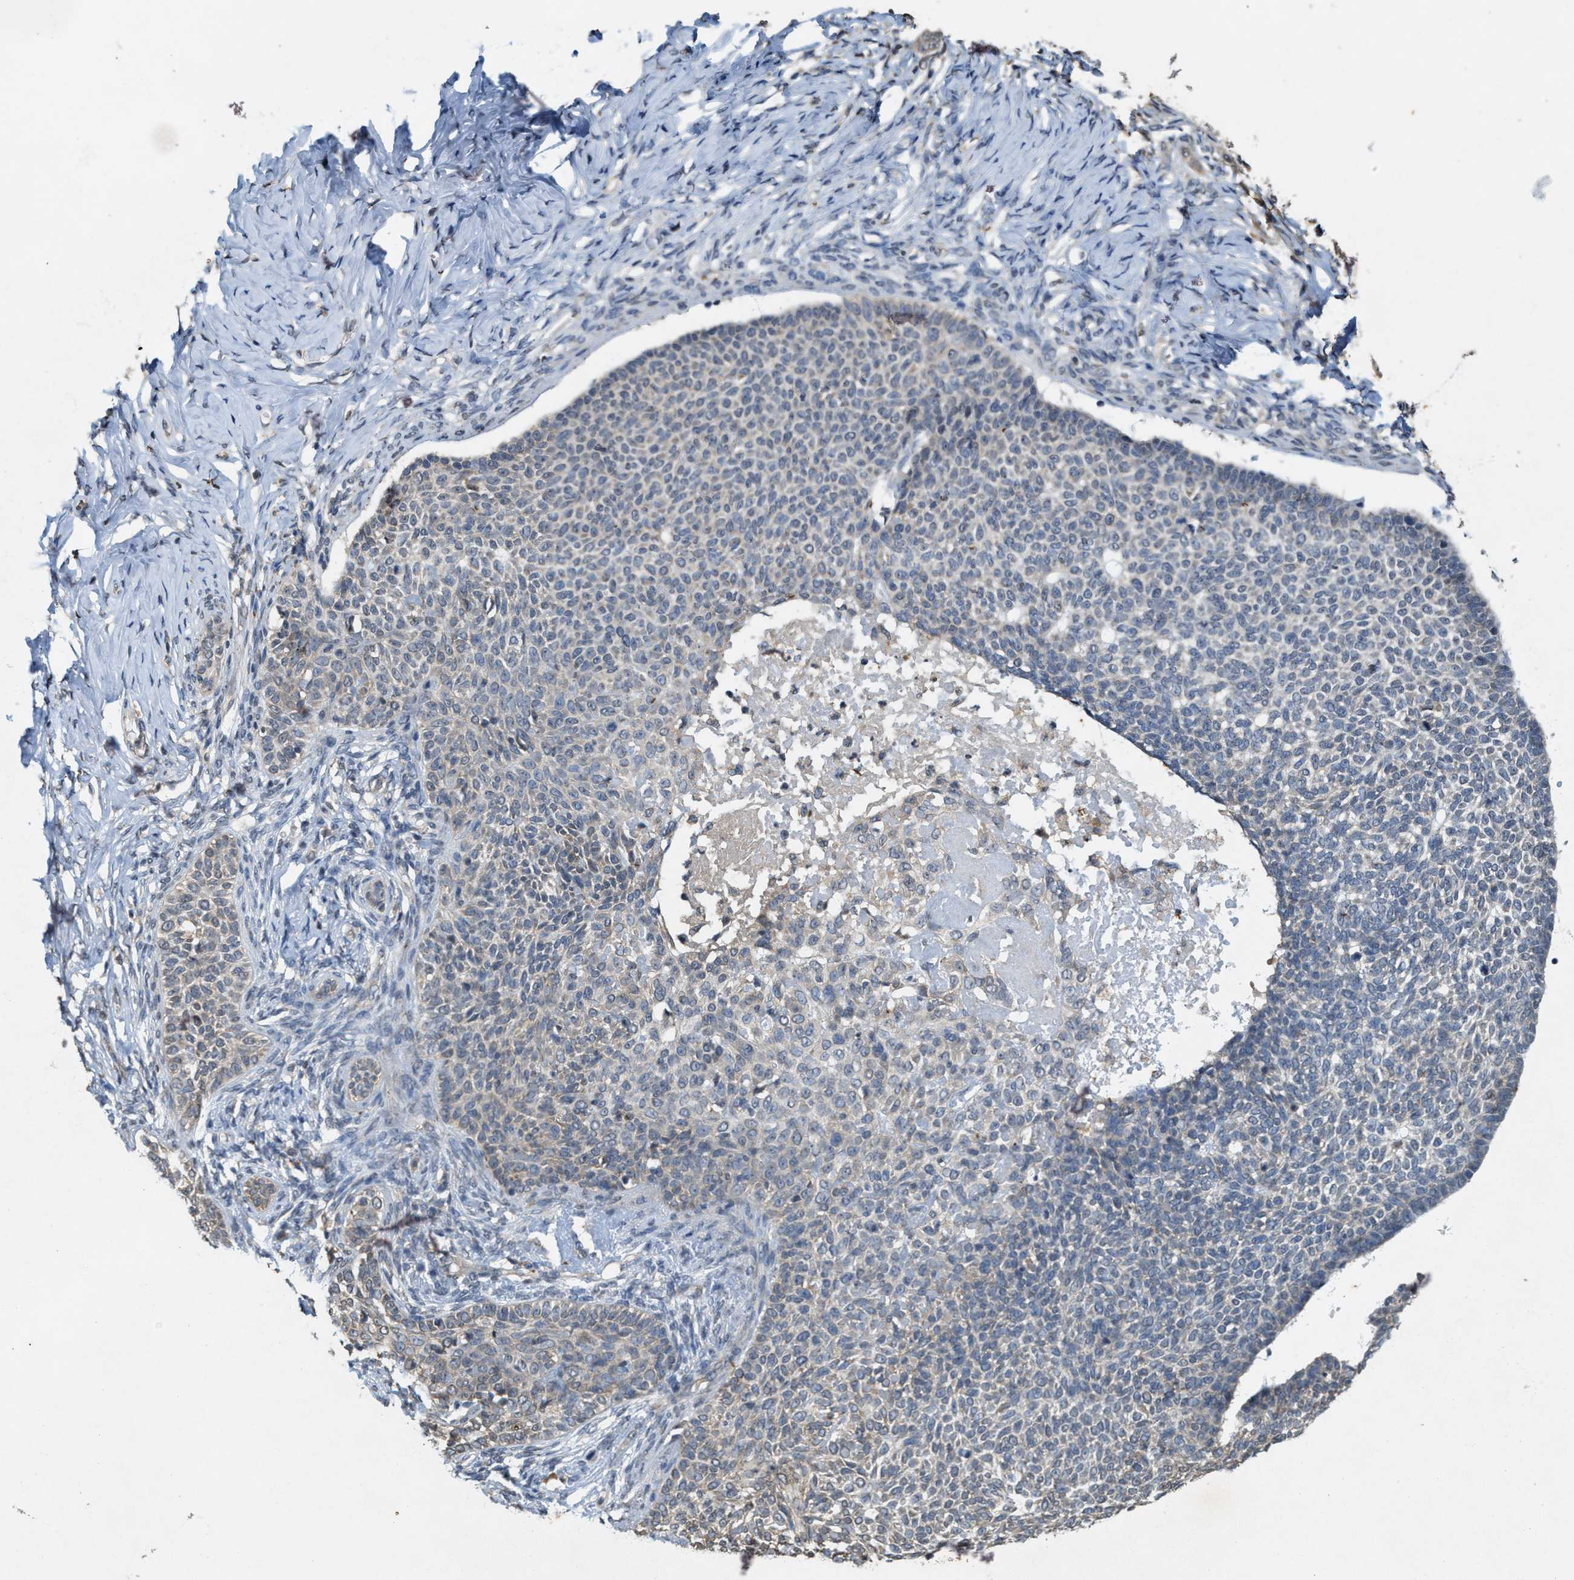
{"staining": {"intensity": "weak", "quantity": "<25%", "location": "cytoplasmic/membranous"}, "tissue": "skin cancer", "cell_type": "Tumor cells", "image_type": "cancer", "snomed": [{"axis": "morphology", "description": "Normal tissue, NOS"}, {"axis": "morphology", "description": "Basal cell carcinoma"}, {"axis": "topography", "description": "Skin"}], "caption": "Histopathology image shows no protein positivity in tumor cells of skin cancer tissue. (Stains: DAB IHC with hematoxylin counter stain, Microscopy: brightfield microscopy at high magnification).", "gene": "KIF21A", "patient": {"sex": "male", "age": 87}}